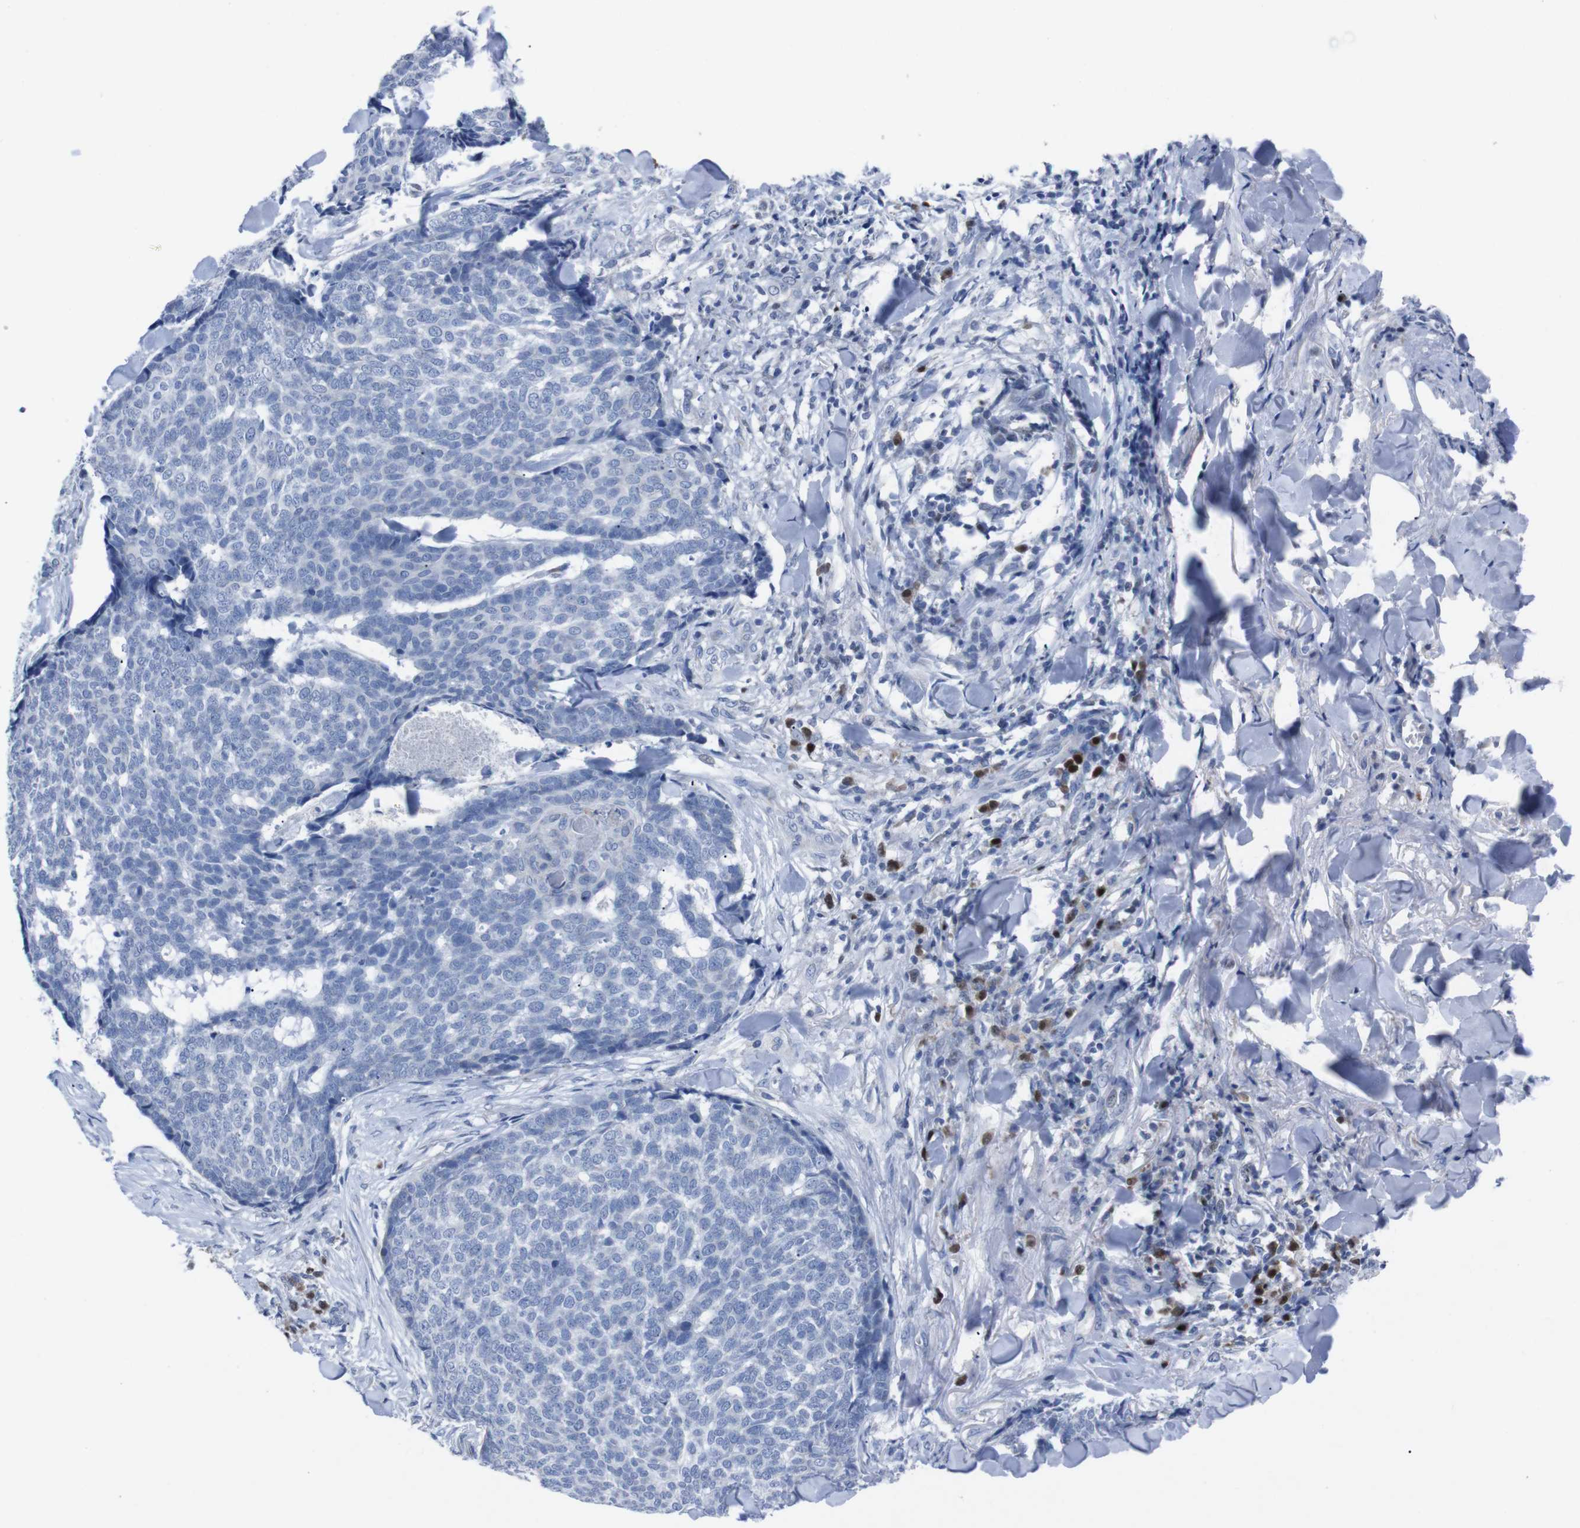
{"staining": {"intensity": "negative", "quantity": "none", "location": "none"}, "tissue": "skin cancer", "cell_type": "Tumor cells", "image_type": "cancer", "snomed": [{"axis": "morphology", "description": "Basal cell carcinoma"}, {"axis": "topography", "description": "Skin"}], "caption": "A histopathology image of human skin cancer is negative for staining in tumor cells.", "gene": "IRF4", "patient": {"sex": "male", "age": 84}}